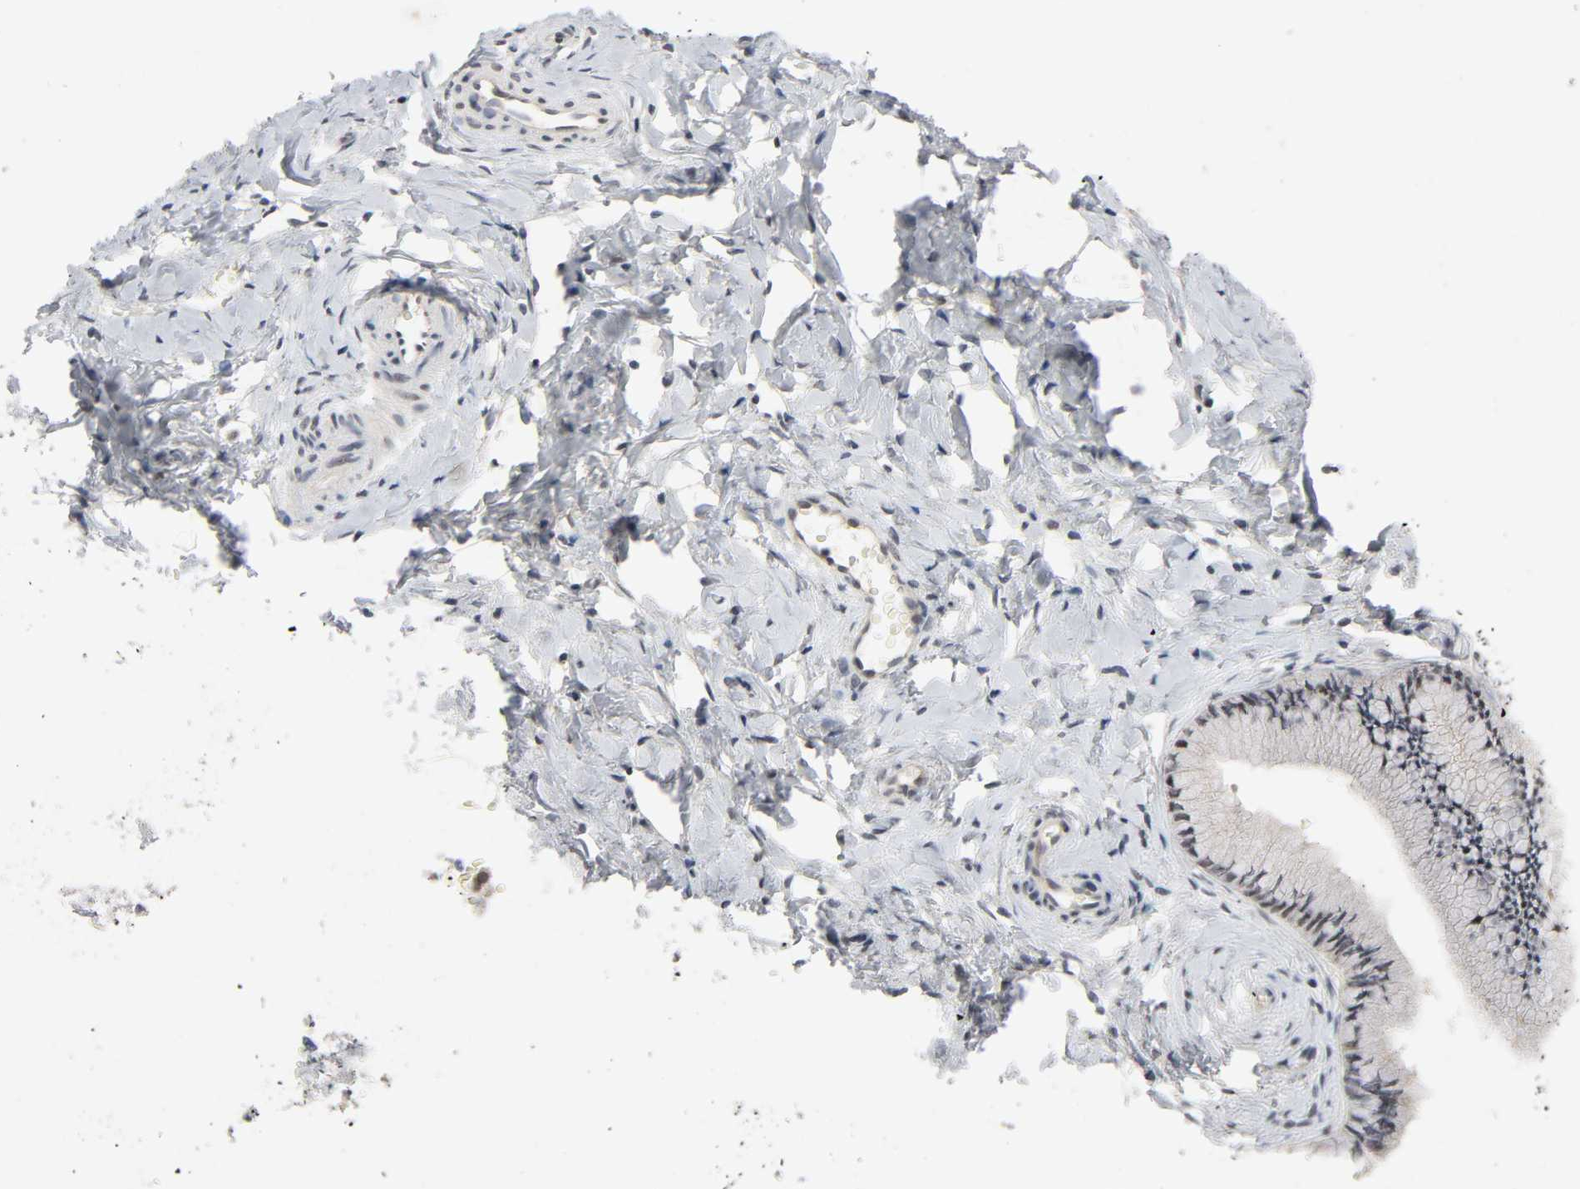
{"staining": {"intensity": "weak", "quantity": "<25%", "location": "nuclear"}, "tissue": "cervix", "cell_type": "Glandular cells", "image_type": "normal", "snomed": [{"axis": "morphology", "description": "Normal tissue, NOS"}, {"axis": "topography", "description": "Cervix"}], "caption": "A high-resolution histopathology image shows IHC staining of normal cervix, which exhibits no significant positivity in glandular cells.", "gene": "MAPKAPK5", "patient": {"sex": "female", "age": 46}}